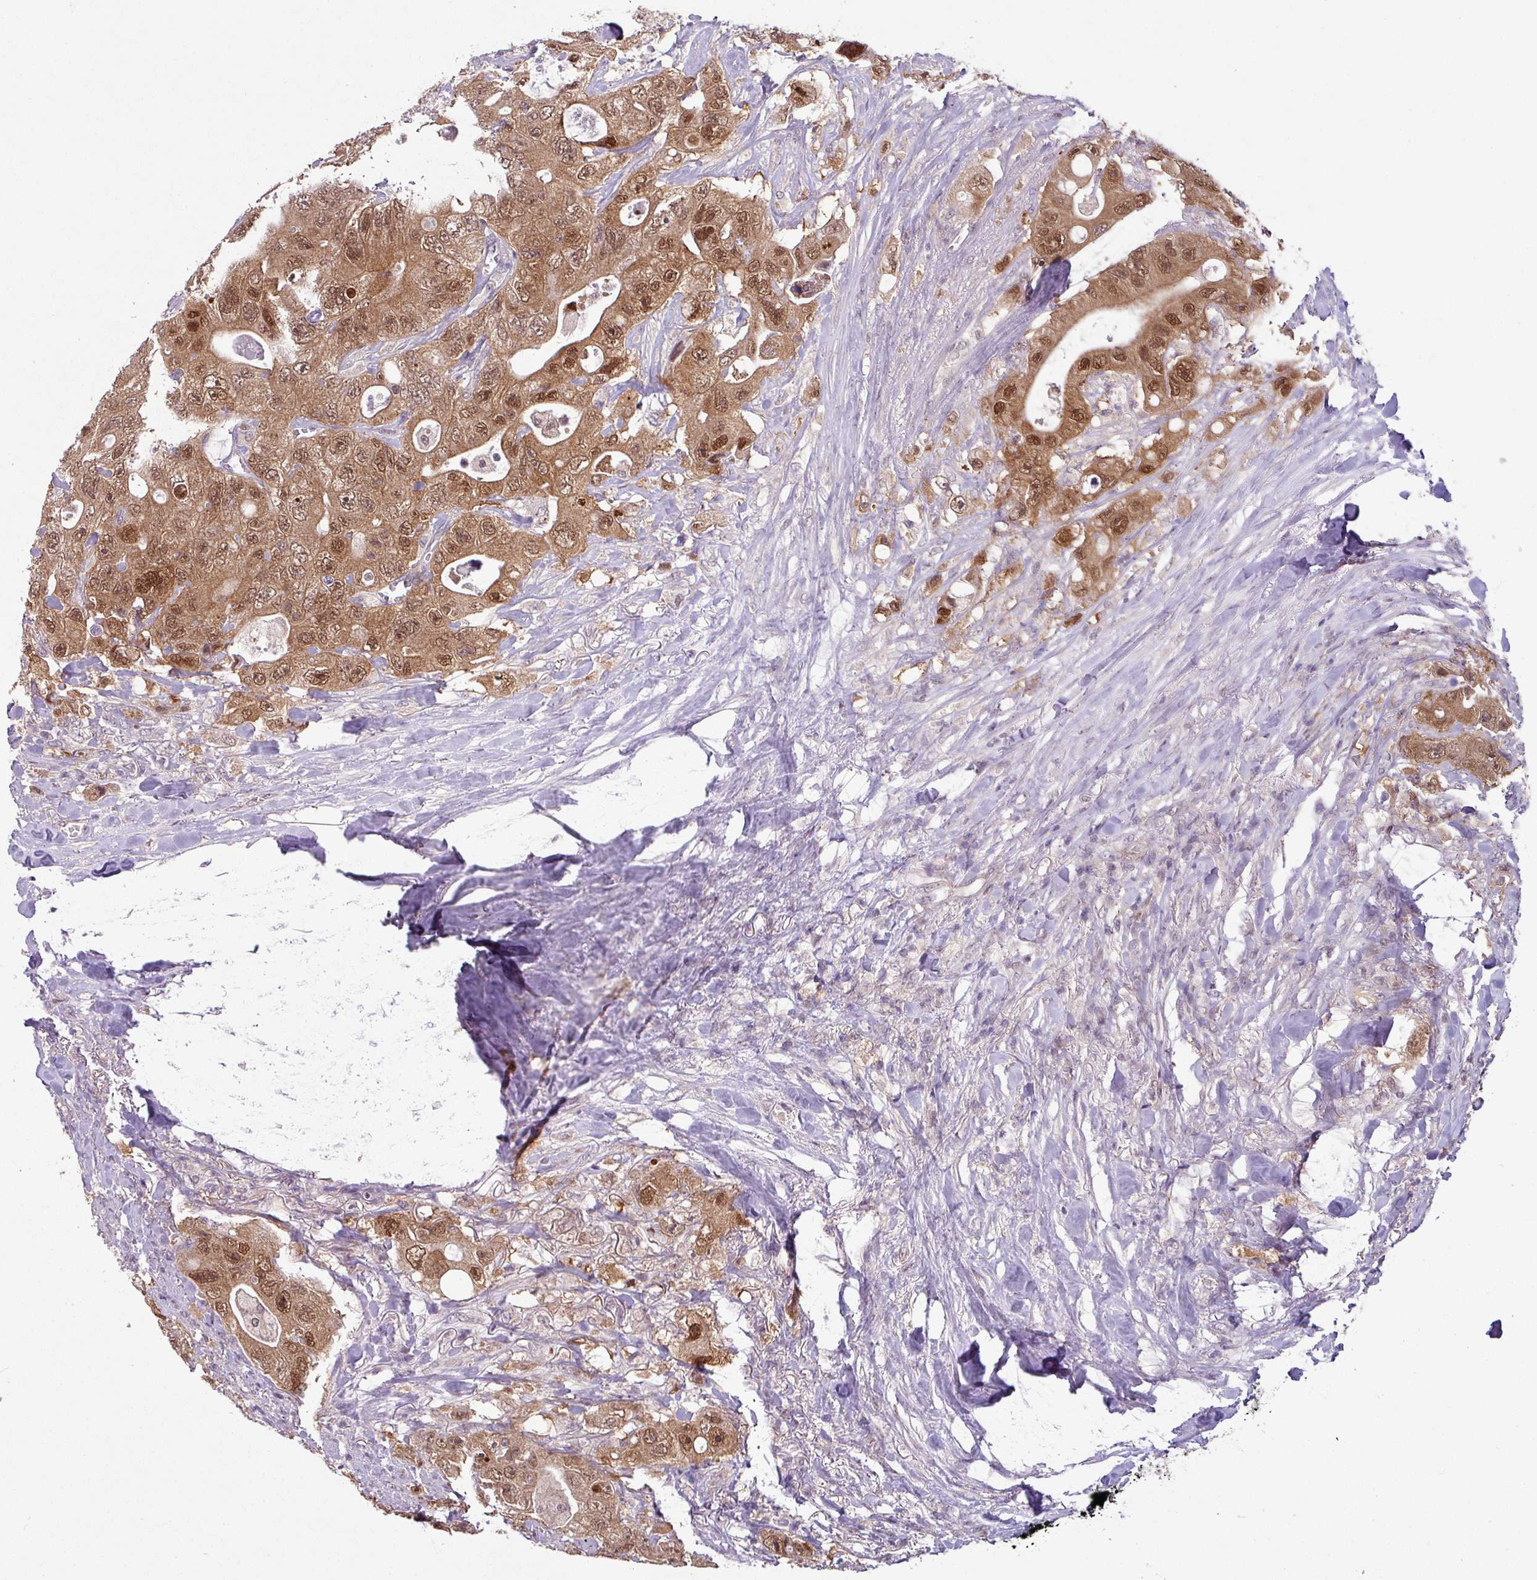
{"staining": {"intensity": "moderate", "quantity": ">75%", "location": "cytoplasmic/membranous,nuclear"}, "tissue": "colorectal cancer", "cell_type": "Tumor cells", "image_type": "cancer", "snomed": [{"axis": "morphology", "description": "Adenocarcinoma, NOS"}, {"axis": "topography", "description": "Colon"}], "caption": "This micrograph exhibits adenocarcinoma (colorectal) stained with IHC to label a protein in brown. The cytoplasmic/membranous and nuclear of tumor cells show moderate positivity for the protein. Nuclei are counter-stained blue.", "gene": "TTLL12", "patient": {"sex": "female", "age": 46}}